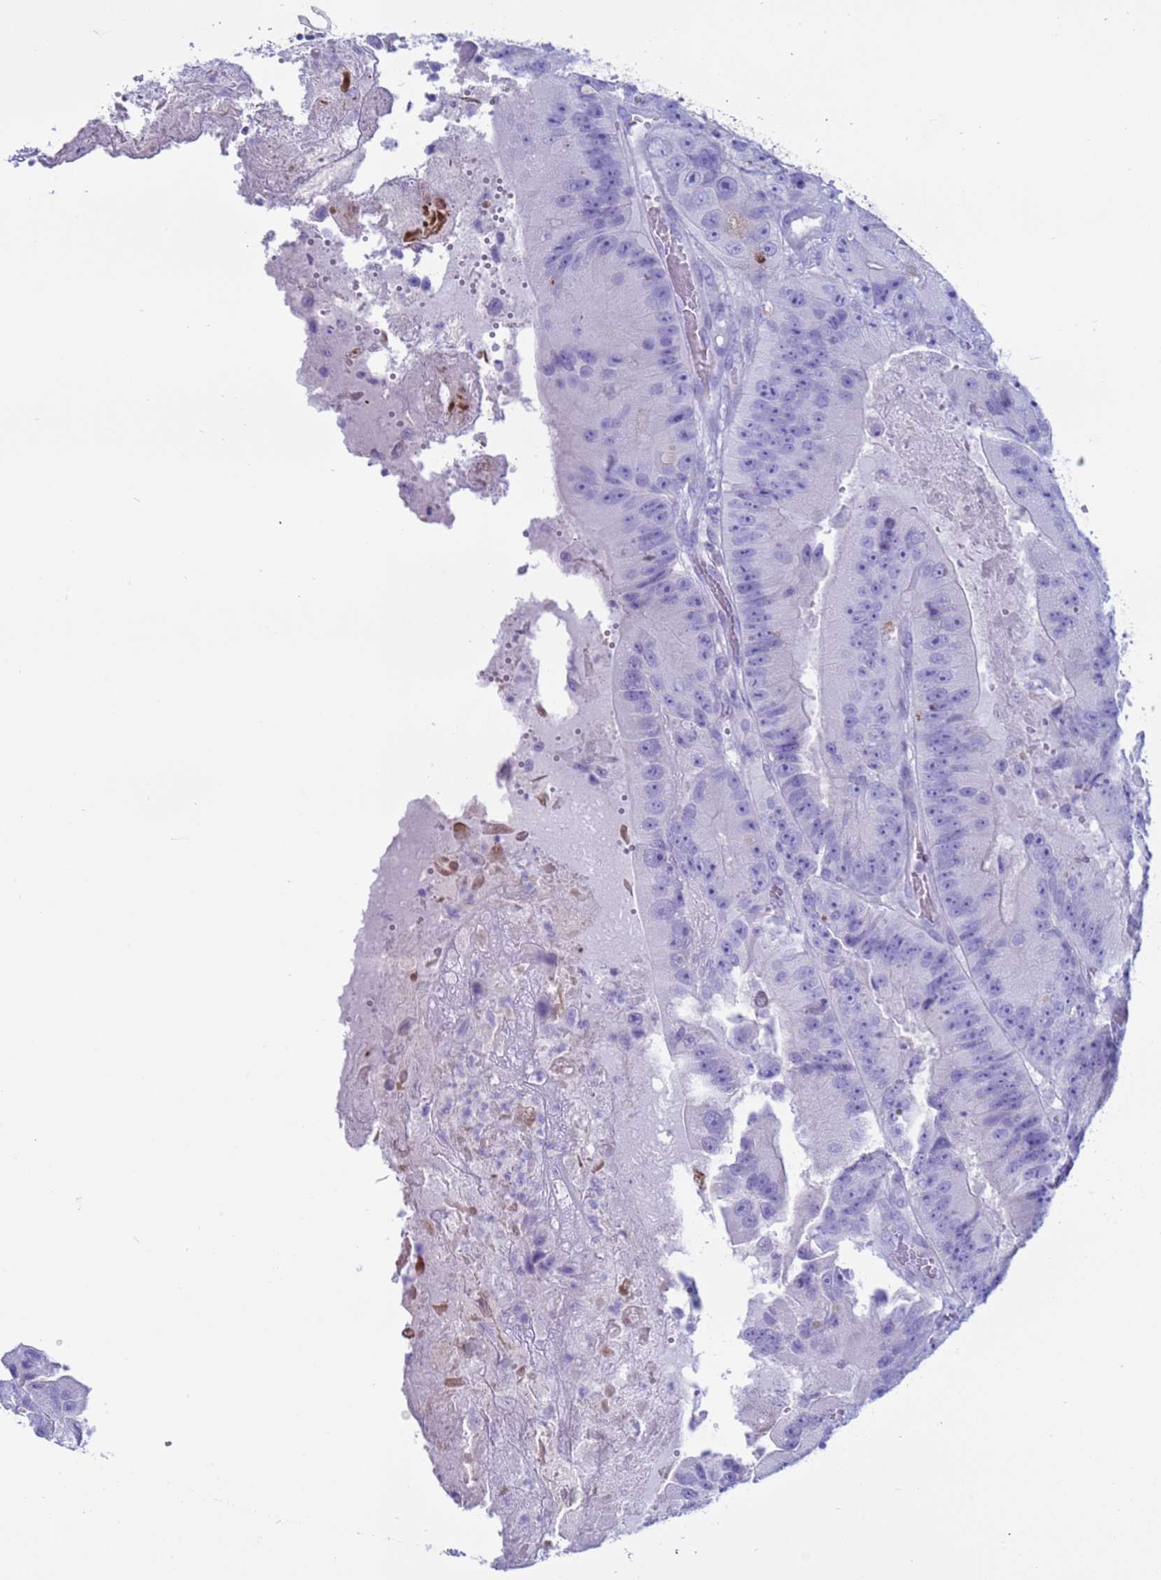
{"staining": {"intensity": "negative", "quantity": "none", "location": "none"}, "tissue": "colorectal cancer", "cell_type": "Tumor cells", "image_type": "cancer", "snomed": [{"axis": "morphology", "description": "Adenocarcinoma, NOS"}, {"axis": "topography", "description": "Colon"}], "caption": "Photomicrograph shows no significant protein staining in tumor cells of adenocarcinoma (colorectal).", "gene": "CST4", "patient": {"sex": "female", "age": 86}}